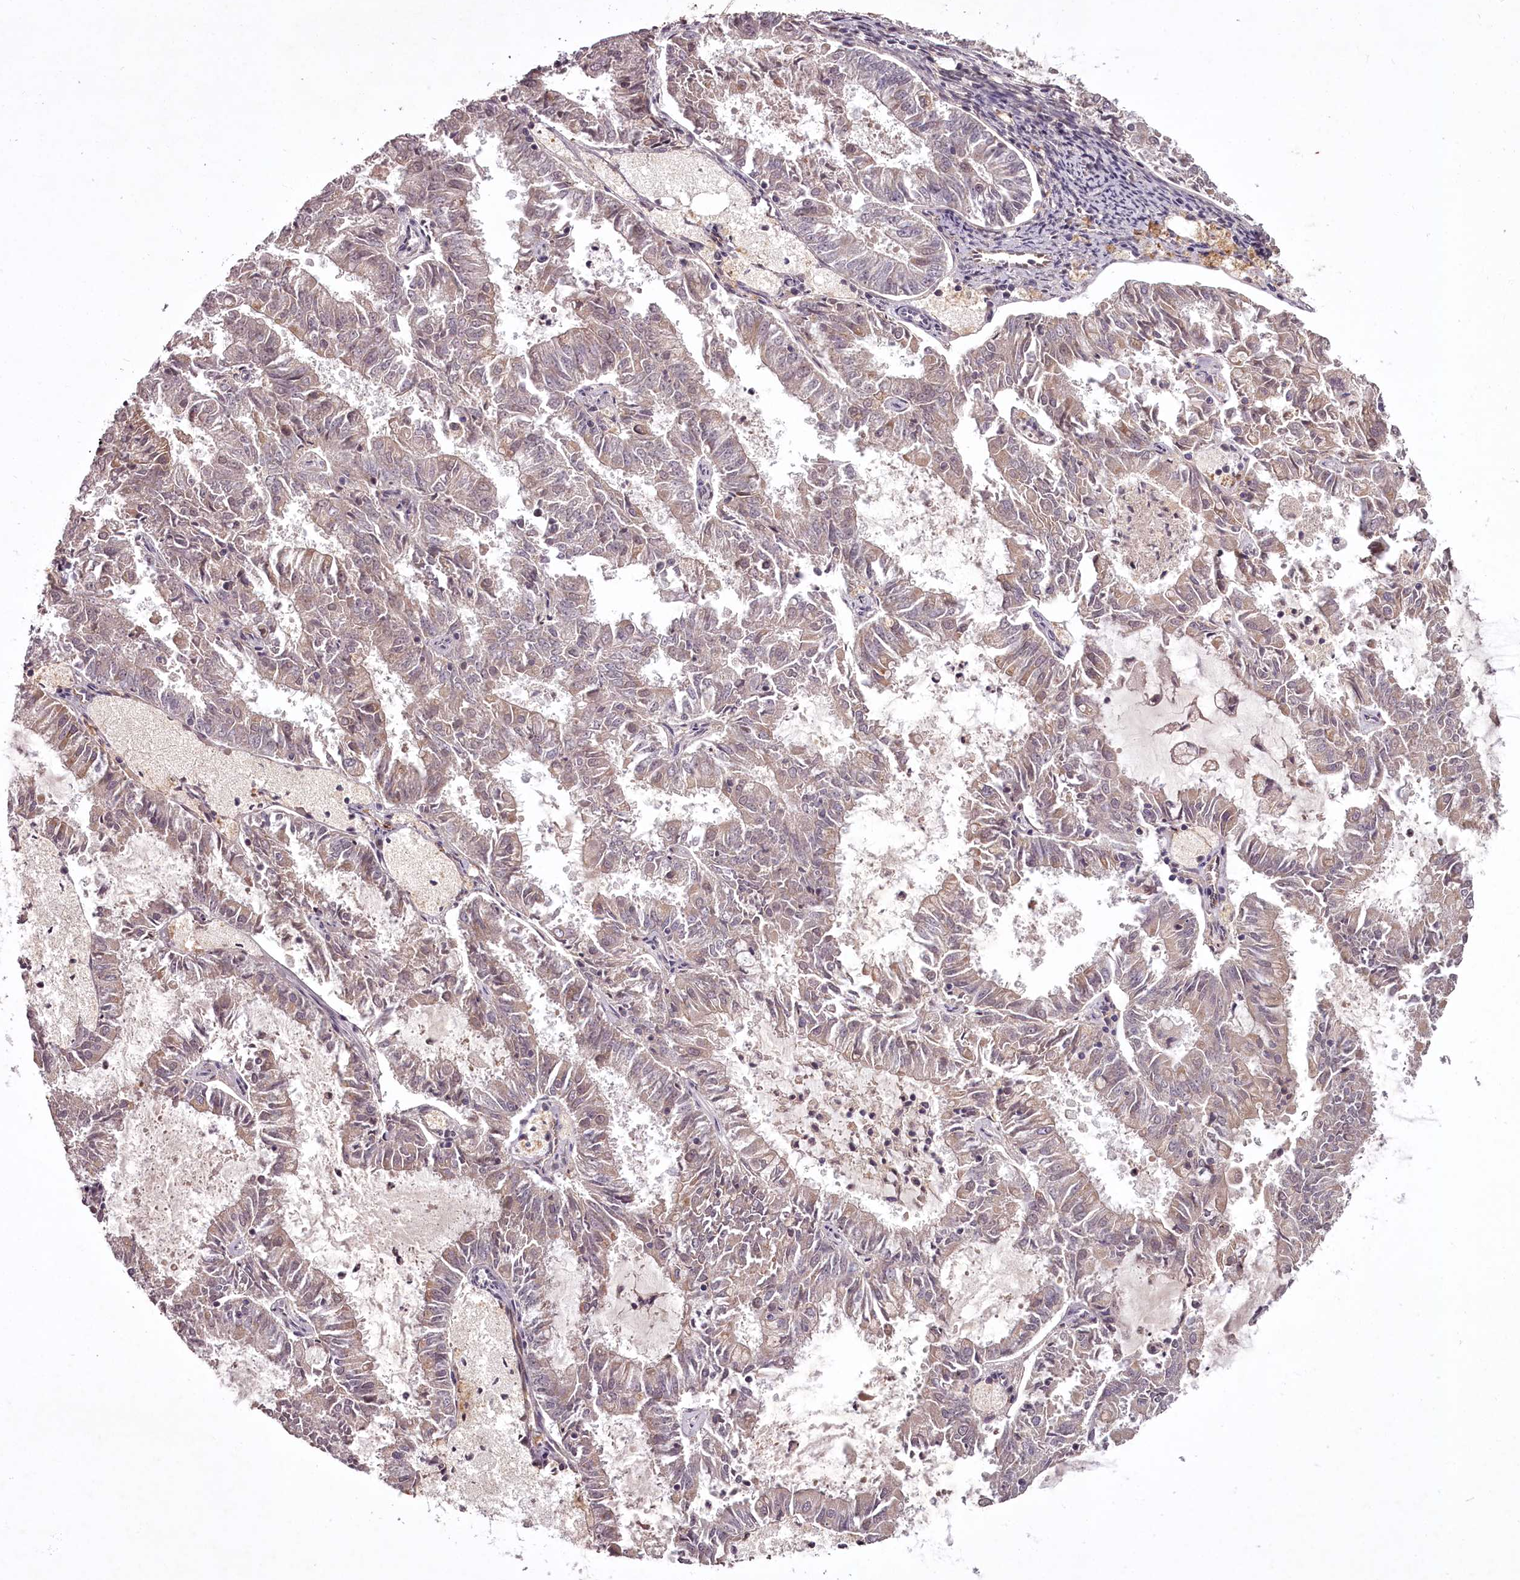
{"staining": {"intensity": "weak", "quantity": "25%-75%", "location": "cytoplasmic/membranous"}, "tissue": "endometrial cancer", "cell_type": "Tumor cells", "image_type": "cancer", "snomed": [{"axis": "morphology", "description": "Adenocarcinoma, NOS"}, {"axis": "topography", "description": "Endometrium"}], "caption": "IHC micrograph of neoplastic tissue: endometrial adenocarcinoma stained using immunohistochemistry (IHC) exhibits low levels of weak protein expression localized specifically in the cytoplasmic/membranous of tumor cells, appearing as a cytoplasmic/membranous brown color.", "gene": "RBMXL2", "patient": {"sex": "female", "age": 57}}